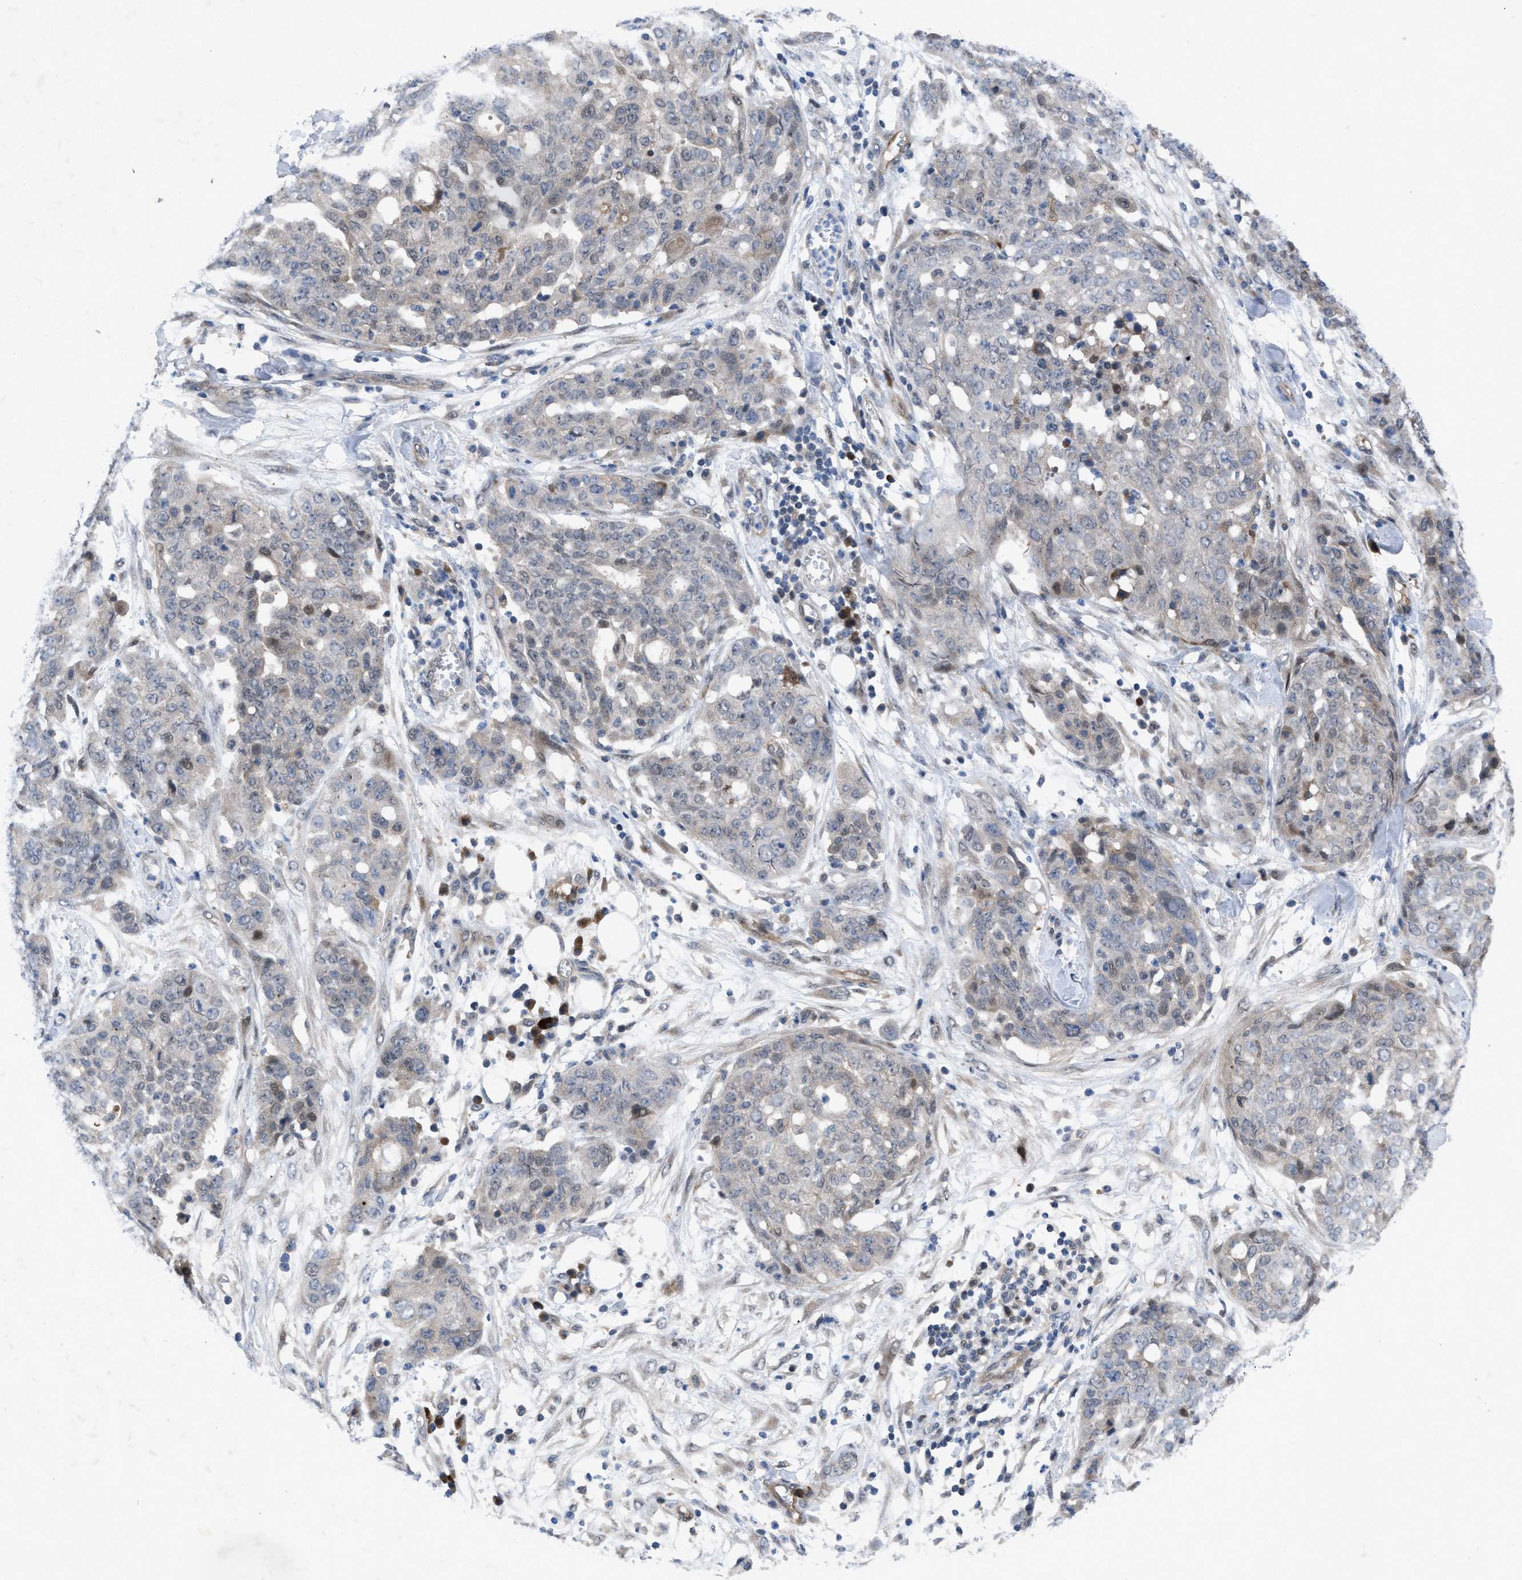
{"staining": {"intensity": "negative", "quantity": "none", "location": "none"}, "tissue": "ovarian cancer", "cell_type": "Tumor cells", "image_type": "cancer", "snomed": [{"axis": "morphology", "description": "Cystadenocarcinoma, serous, NOS"}, {"axis": "topography", "description": "Soft tissue"}, {"axis": "topography", "description": "Ovary"}], "caption": "Immunohistochemistry of human ovarian cancer (serous cystadenocarcinoma) reveals no staining in tumor cells. Brightfield microscopy of IHC stained with DAB (3,3'-diaminobenzidine) (brown) and hematoxylin (blue), captured at high magnification.", "gene": "IL17RE", "patient": {"sex": "female", "age": 57}}